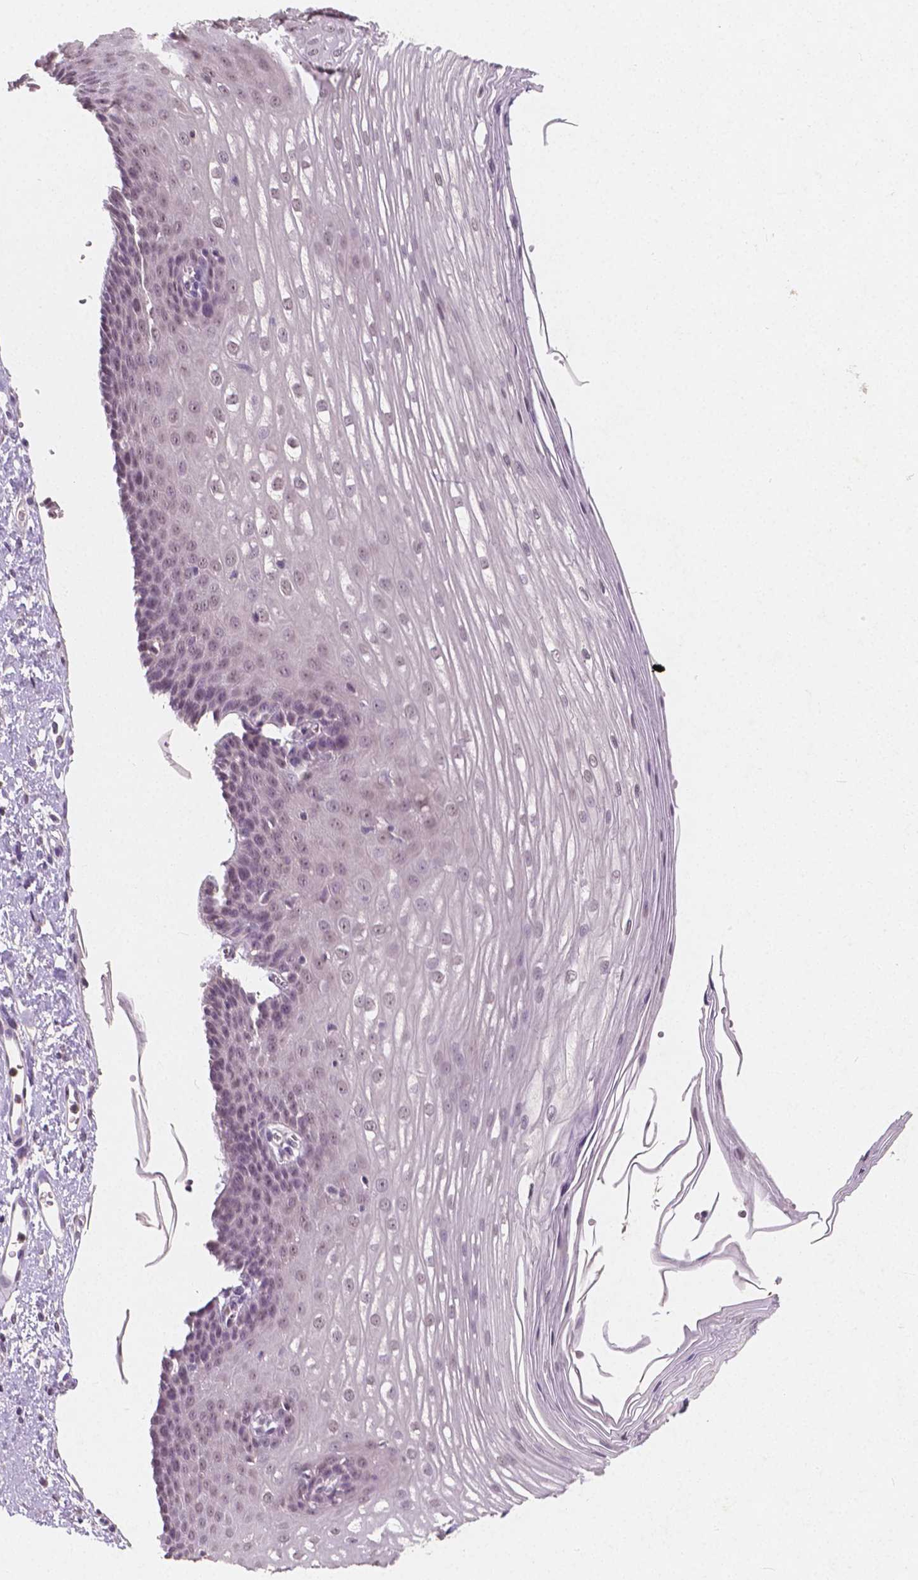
{"staining": {"intensity": "weak", "quantity": "25%-75%", "location": "nuclear"}, "tissue": "esophagus", "cell_type": "Squamous epithelial cells", "image_type": "normal", "snomed": [{"axis": "morphology", "description": "Normal tissue, NOS"}, {"axis": "topography", "description": "Esophagus"}], "caption": "Immunohistochemistry image of unremarkable human esophagus stained for a protein (brown), which shows low levels of weak nuclear staining in approximately 25%-75% of squamous epithelial cells.", "gene": "NOLC1", "patient": {"sex": "male", "age": 62}}